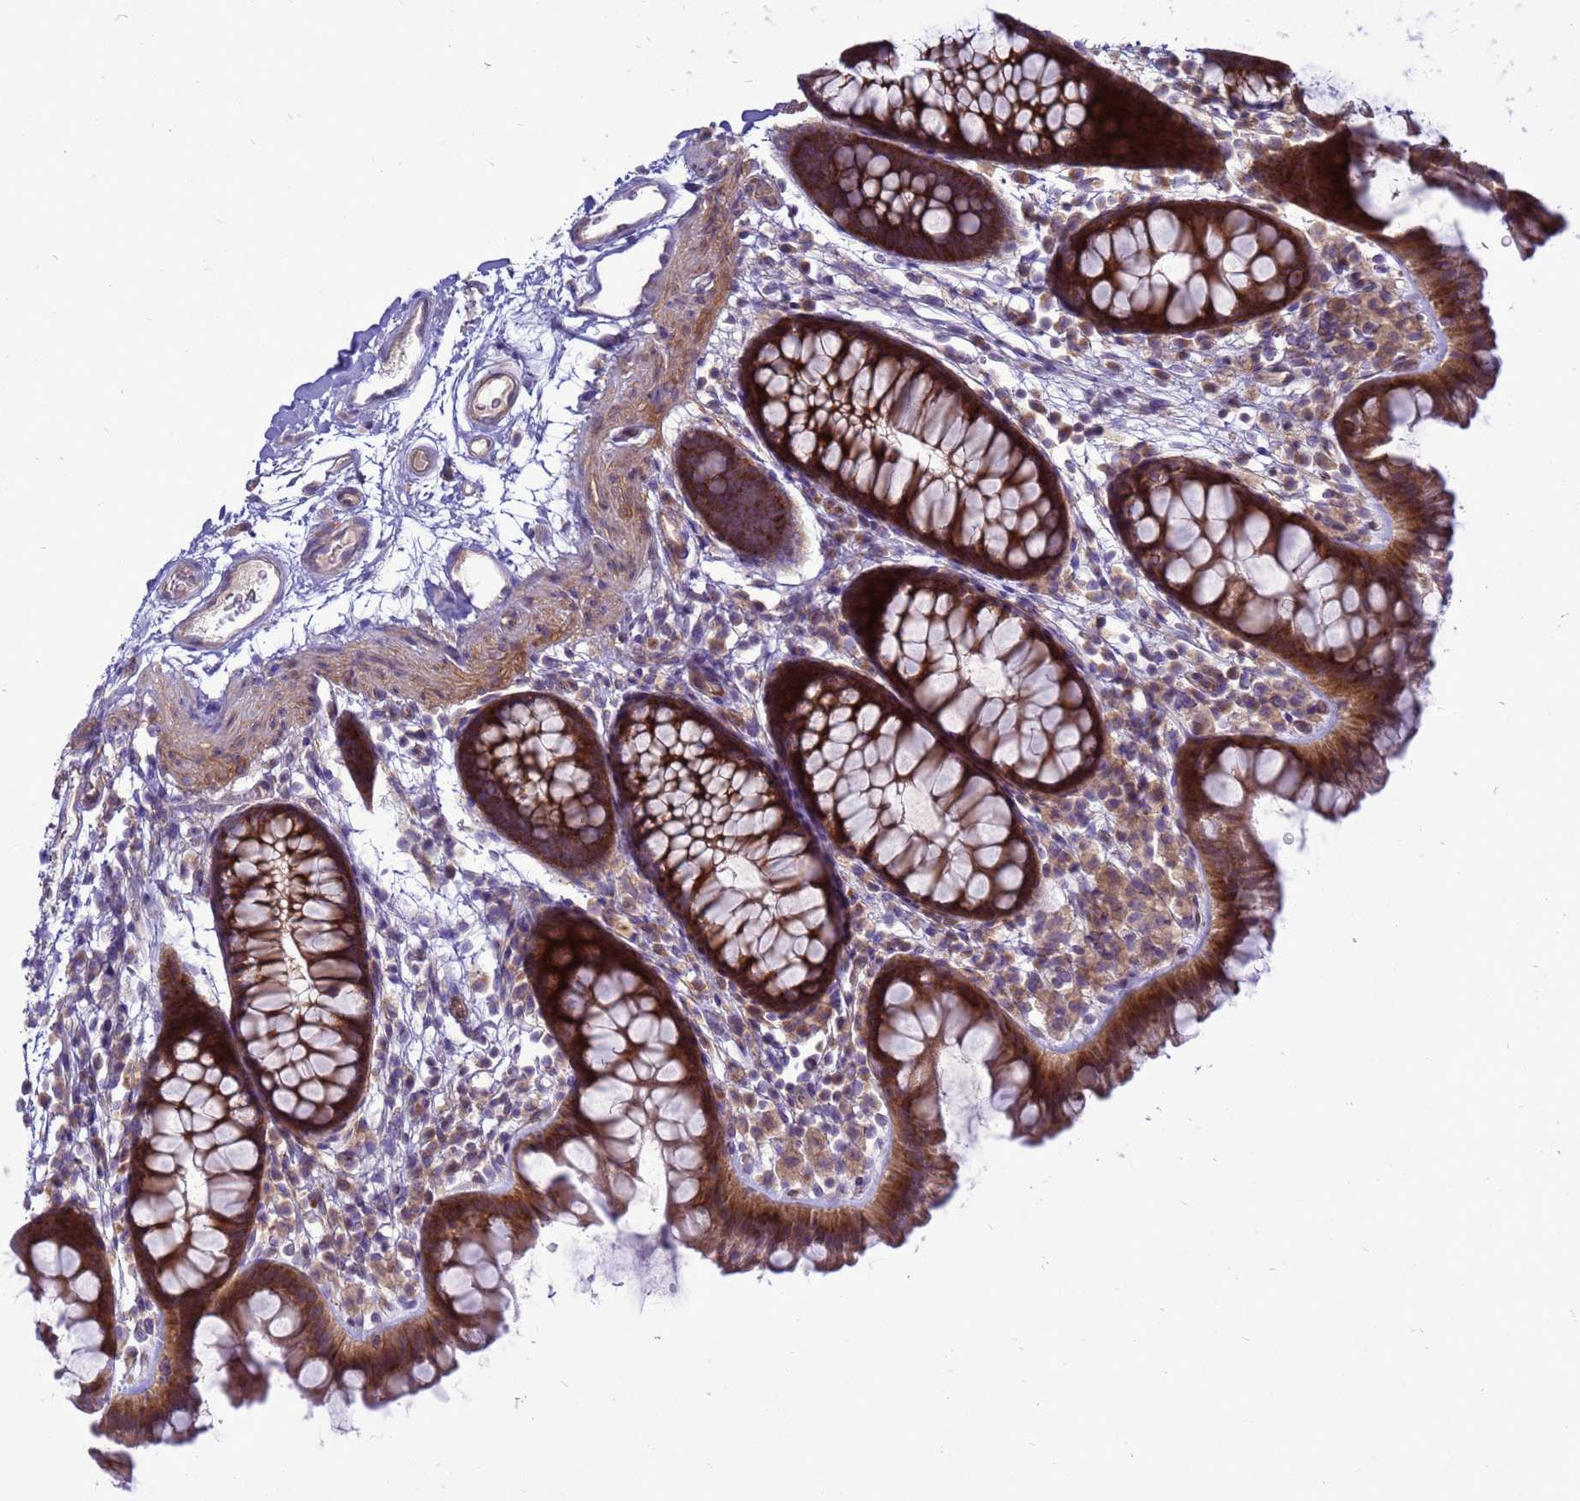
{"staining": {"intensity": "weak", "quantity": ">75%", "location": "cytoplasmic/membranous"}, "tissue": "colon", "cell_type": "Endothelial cells", "image_type": "normal", "snomed": [{"axis": "morphology", "description": "Normal tissue, NOS"}, {"axis": "topography", "description": "Colon"}], "caption": "High-magnification brightfield microscopy of unremarkable colon stained with DAB (3,3'-diaminobenzidine) (brown) and counterstained with hematoxylin (blue). endothelial cells exhibit weak cytoplasmic/membranous positivity is seen in approximately>75% of cells. (brown staining indicates protein expression, while blue staining denotes nuclei).", "gene": "MON1B", "patient": {"sex": "female", "age": 62}}